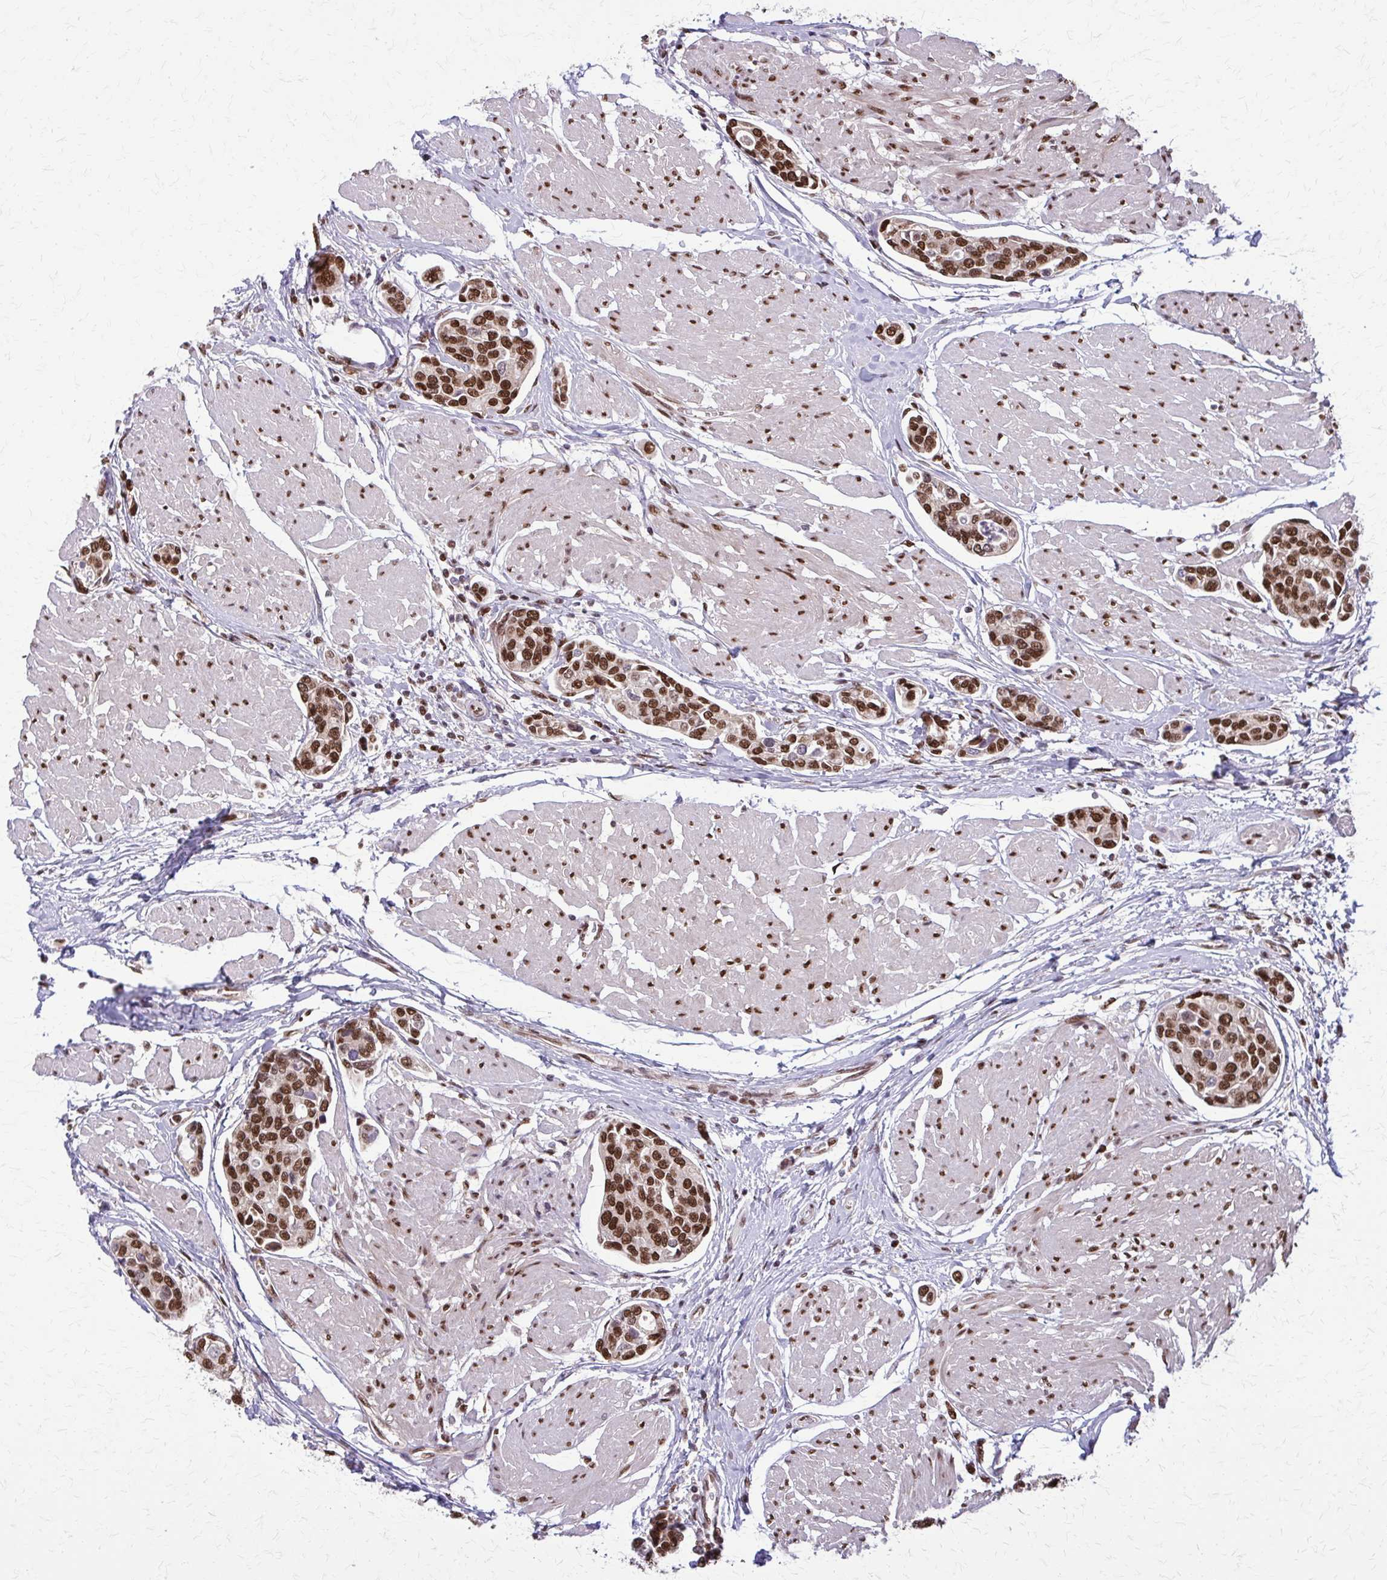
{"staining": {"intensity": "strong", "quantity": ">75%", "location": "nuclear"}, "tissue": "urothelial cancer", "cell_type": "Tumor cells", "image_type": "cancer", "snomed": [{"axis": "morphology", "description": "Urothelial carcinoma, High grade"}, {"axis": "topography", "description": "Urinary bladder"}], "caption": "High-grade urothelial carcinoma stained with a brown dye exhibits strong nuclear positive expression in approximately >75% of tumor cells.", "gene": "TTF1", "patient": {"sex": "male", "age": 78}}